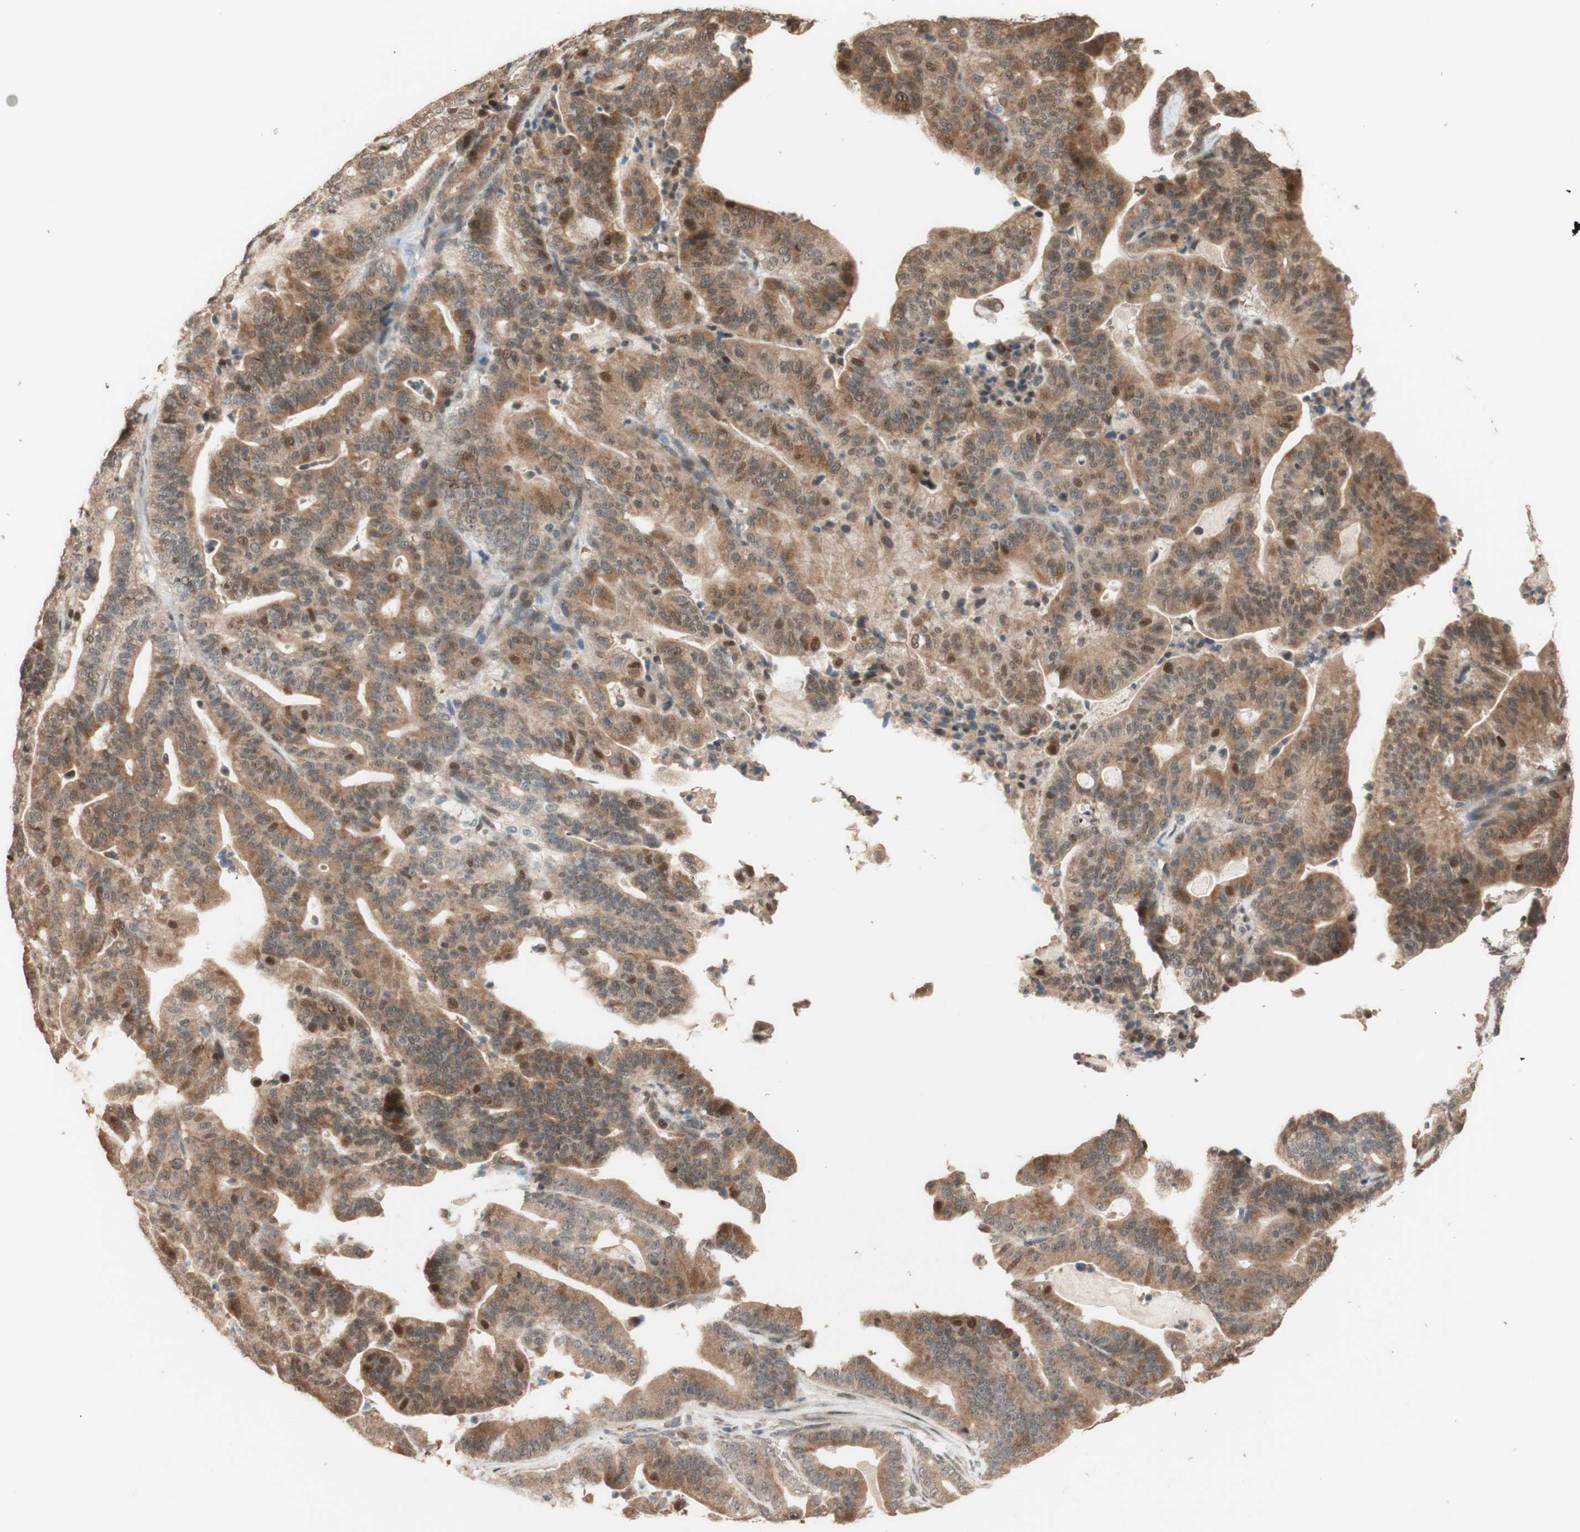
{"staining": {"intensity": "moderate", "quantity": ">75%", "location": "cytoplasmic/membranous"}, "tissue": "pancreatic cancer", "cell_type": "Tumor cells", "image_type": "cancer", "snomed": [{"axis": "morphology", "description": "Adenocarcinoma, NOS"}, {"axis": "topography", "description": "Pancreas"}], "caption": "DAB immunohistochemical staining of pancreatic cancer displays moderate cytoplasmic/membranous protein expression in approximately >75% of tumor cells.", "gene": "CCNC", "patient": {"sex": "male", "age": 63}}